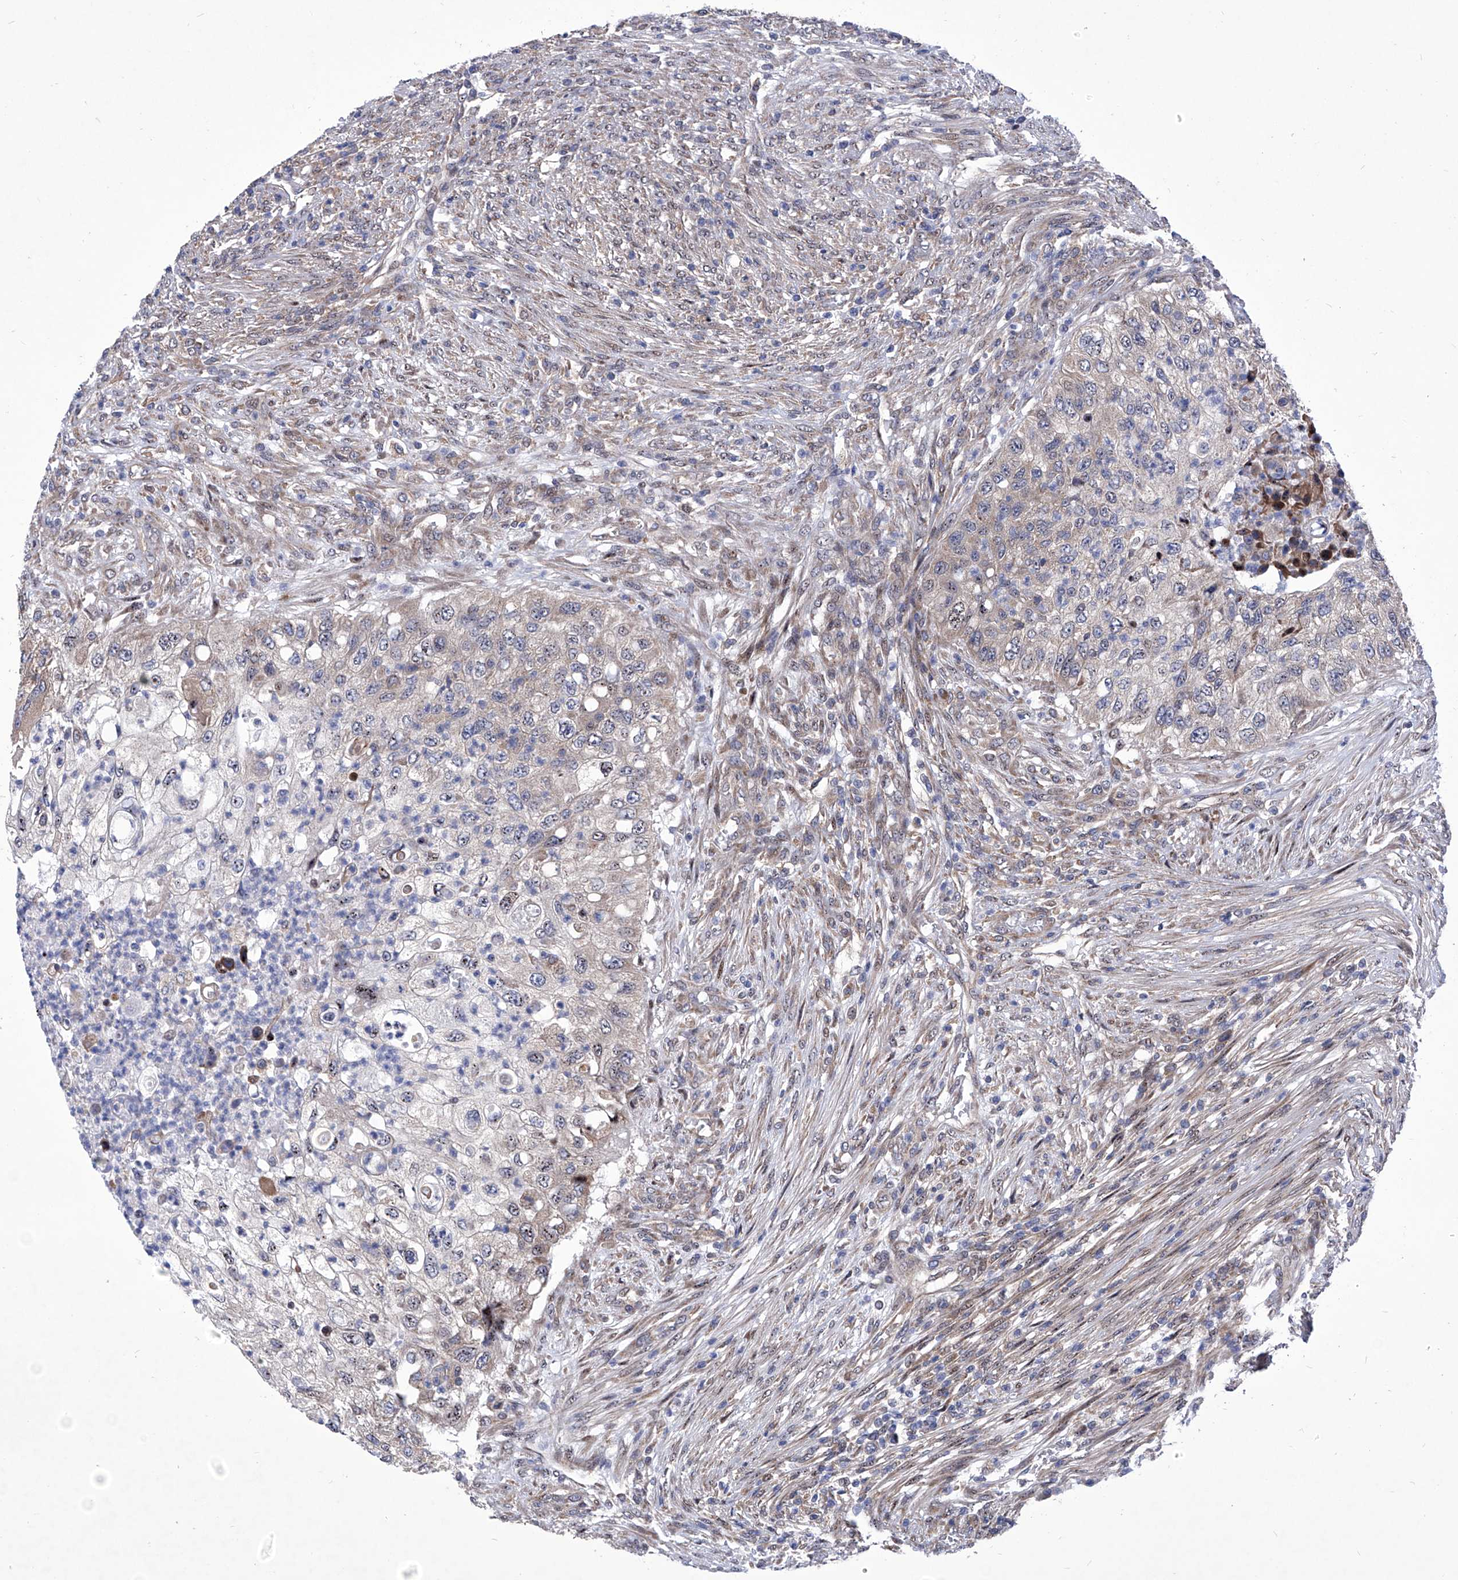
{"staining": {"intensity": "weak", "quantity": "<25%", "location": "cytoplasmic/membranous"}, "tissue": "urothelial cancer", "cell_type": "Tumor cells", "image_type": "cancer", "snomed": [{"axis": "morphology", "description": "Urothelial carcinoma, High grade"}, {"axis": "topography", "description": "Urinary bladder"}], "caption": "An image of urothelial cancer stained for a protein shows no brown staining in tumor cells.", "gene": "KTI12", "patient": {"sex": "female", "age": 60}}